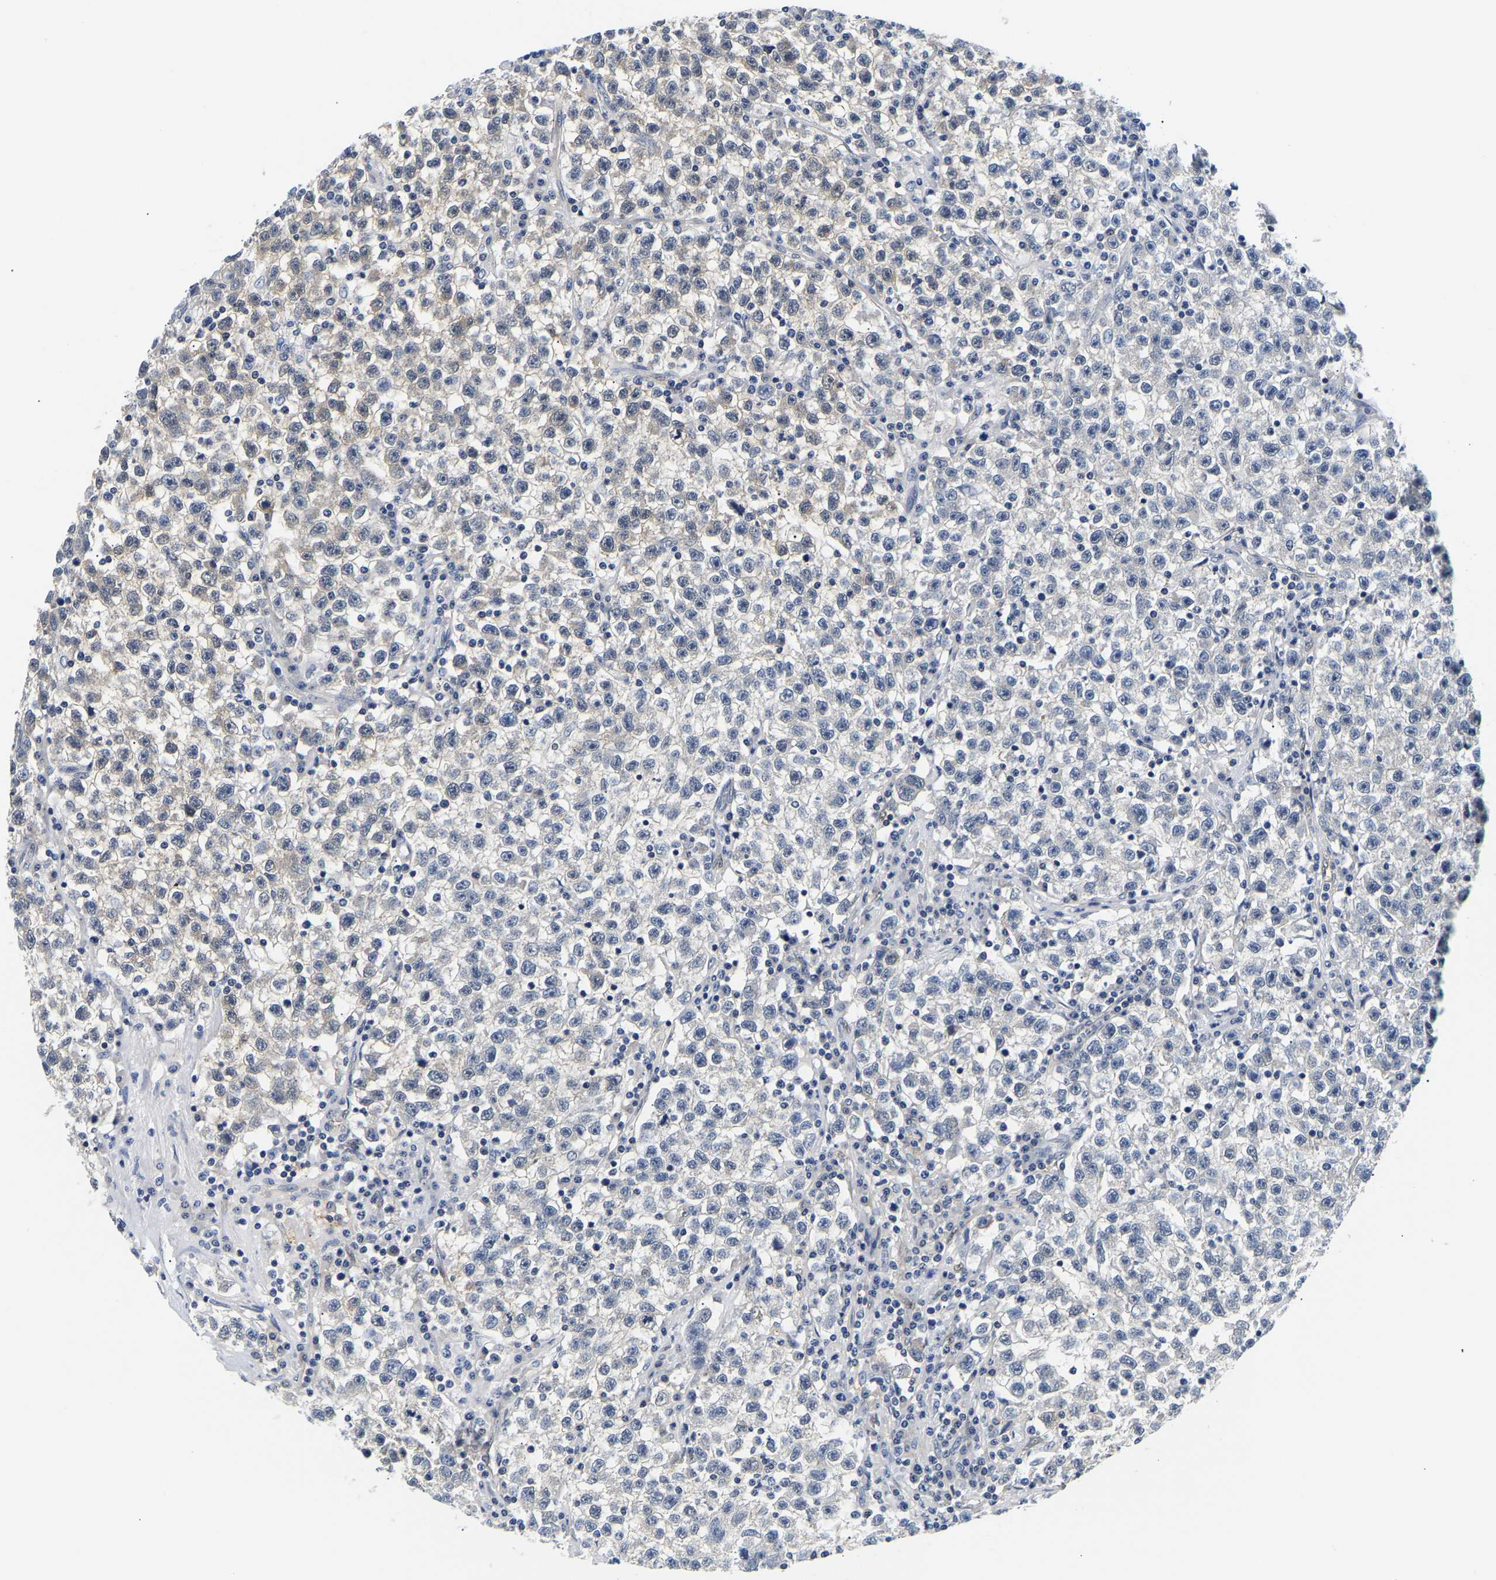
{"staining": {"intensity": "weak", "quantity": "<25%", "location": "cytoplasmic/membranous"}, "tissue": "testis cancer", "cell_type": "Tumor cells", "image_type": "cancer", "snomed": [{"axis": "morphology", "description": "Seminoma, NOS"}, {"axis": "topography", "description": "Testis"}], "caption": "A high-resolution image shows immunohistochemistry (IHC) staining of seminoma (testis), which displays no significant expression in tumor cells. Nuclei are stained in blue.", "gene": "UCHL3", "patient": {"sex": "male", "age": 22}}